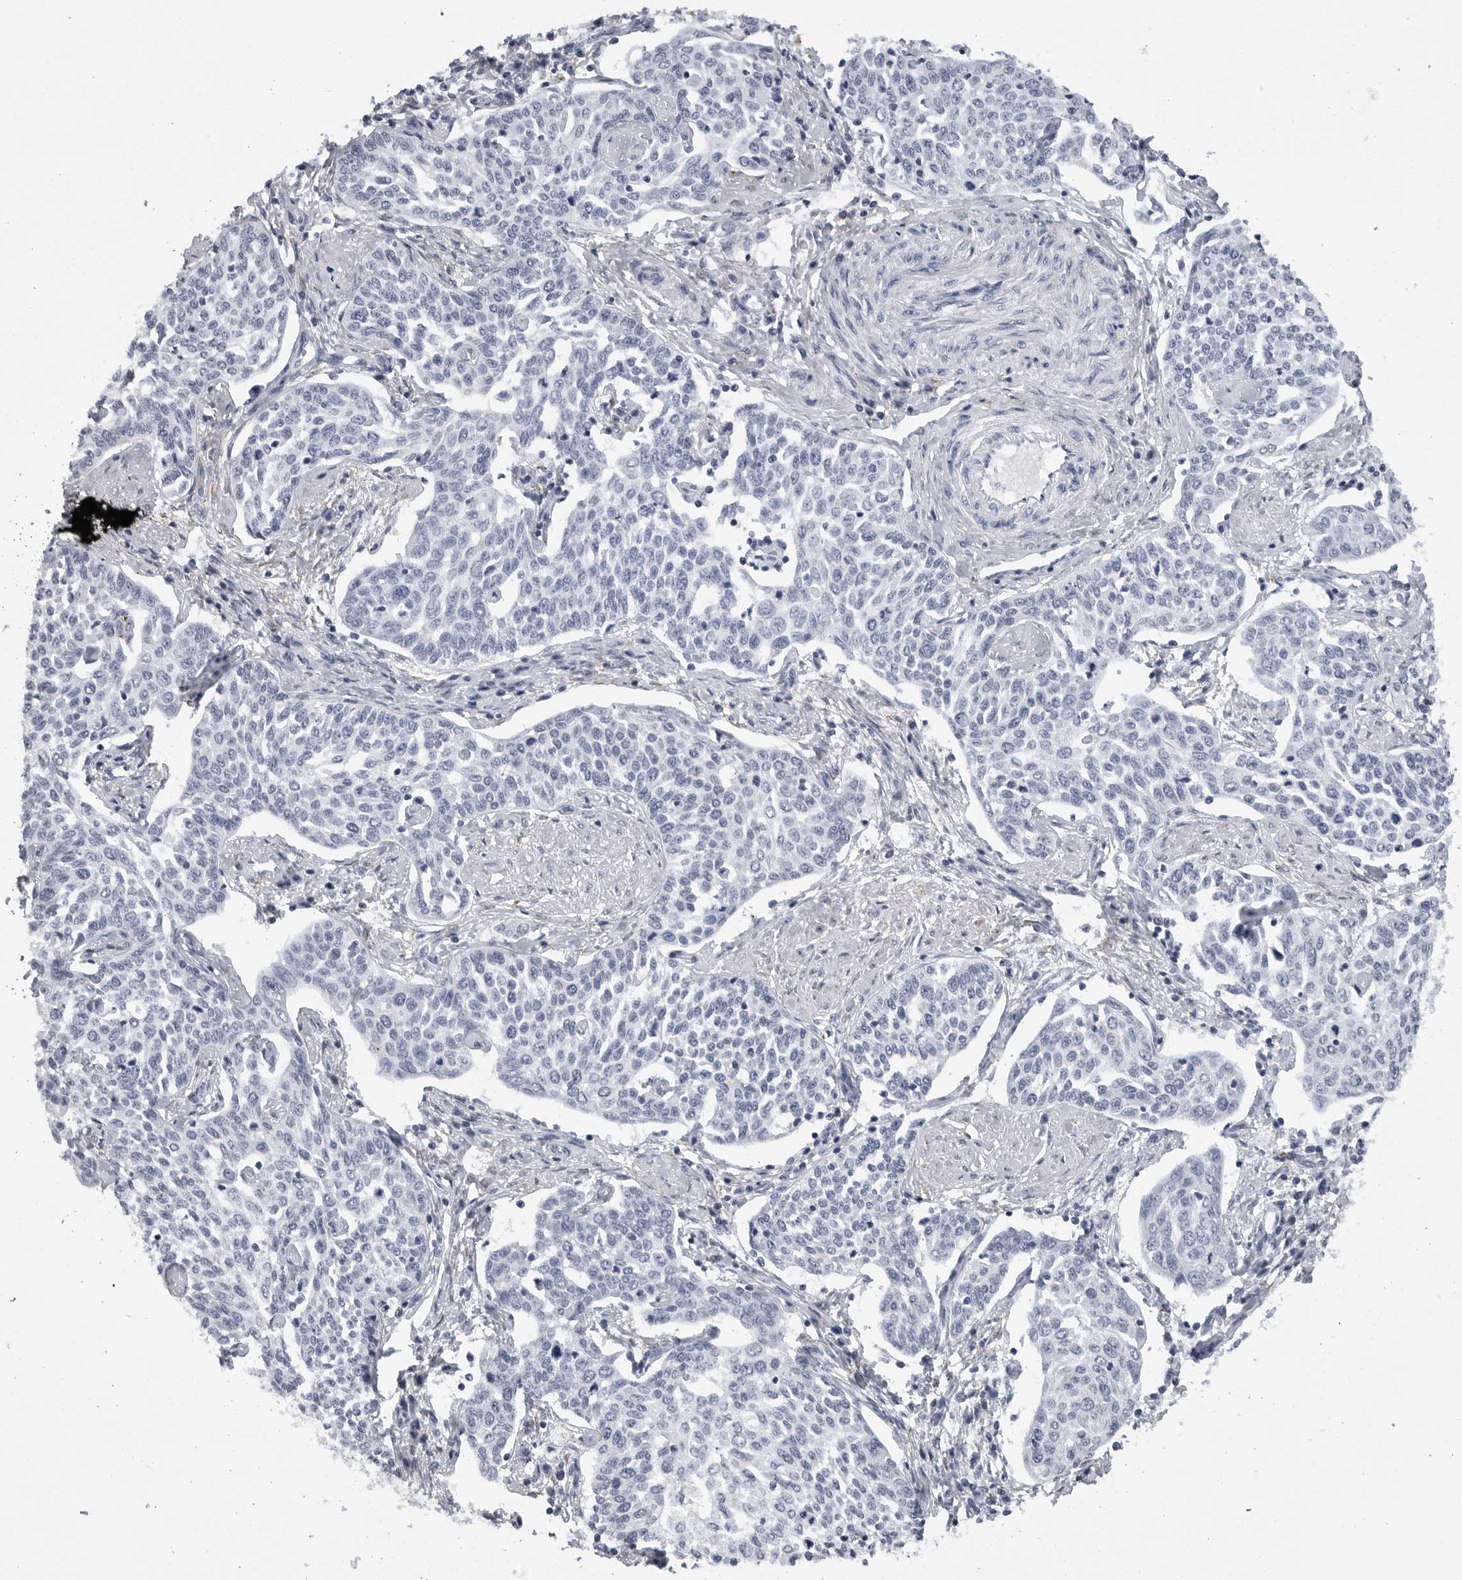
{"staining": {"intensity": "negative", "quantity": "none", "location": "none"}, "tissue": "cervical cancer", "cell_type": "Tumor cells", "image_type": "cancer", "snomed": [{"axis": "morphology", "description": "Squamous cell carcinoma, NOS"}, {"axis": "topography", "description": "Cervix"}], "caption": "DAB immunohistochemical staining of human cervical cancer shows no significant staining in tumor cells.", "gene": "CDK20", "patient": {"sex": "female", "age": 34}}